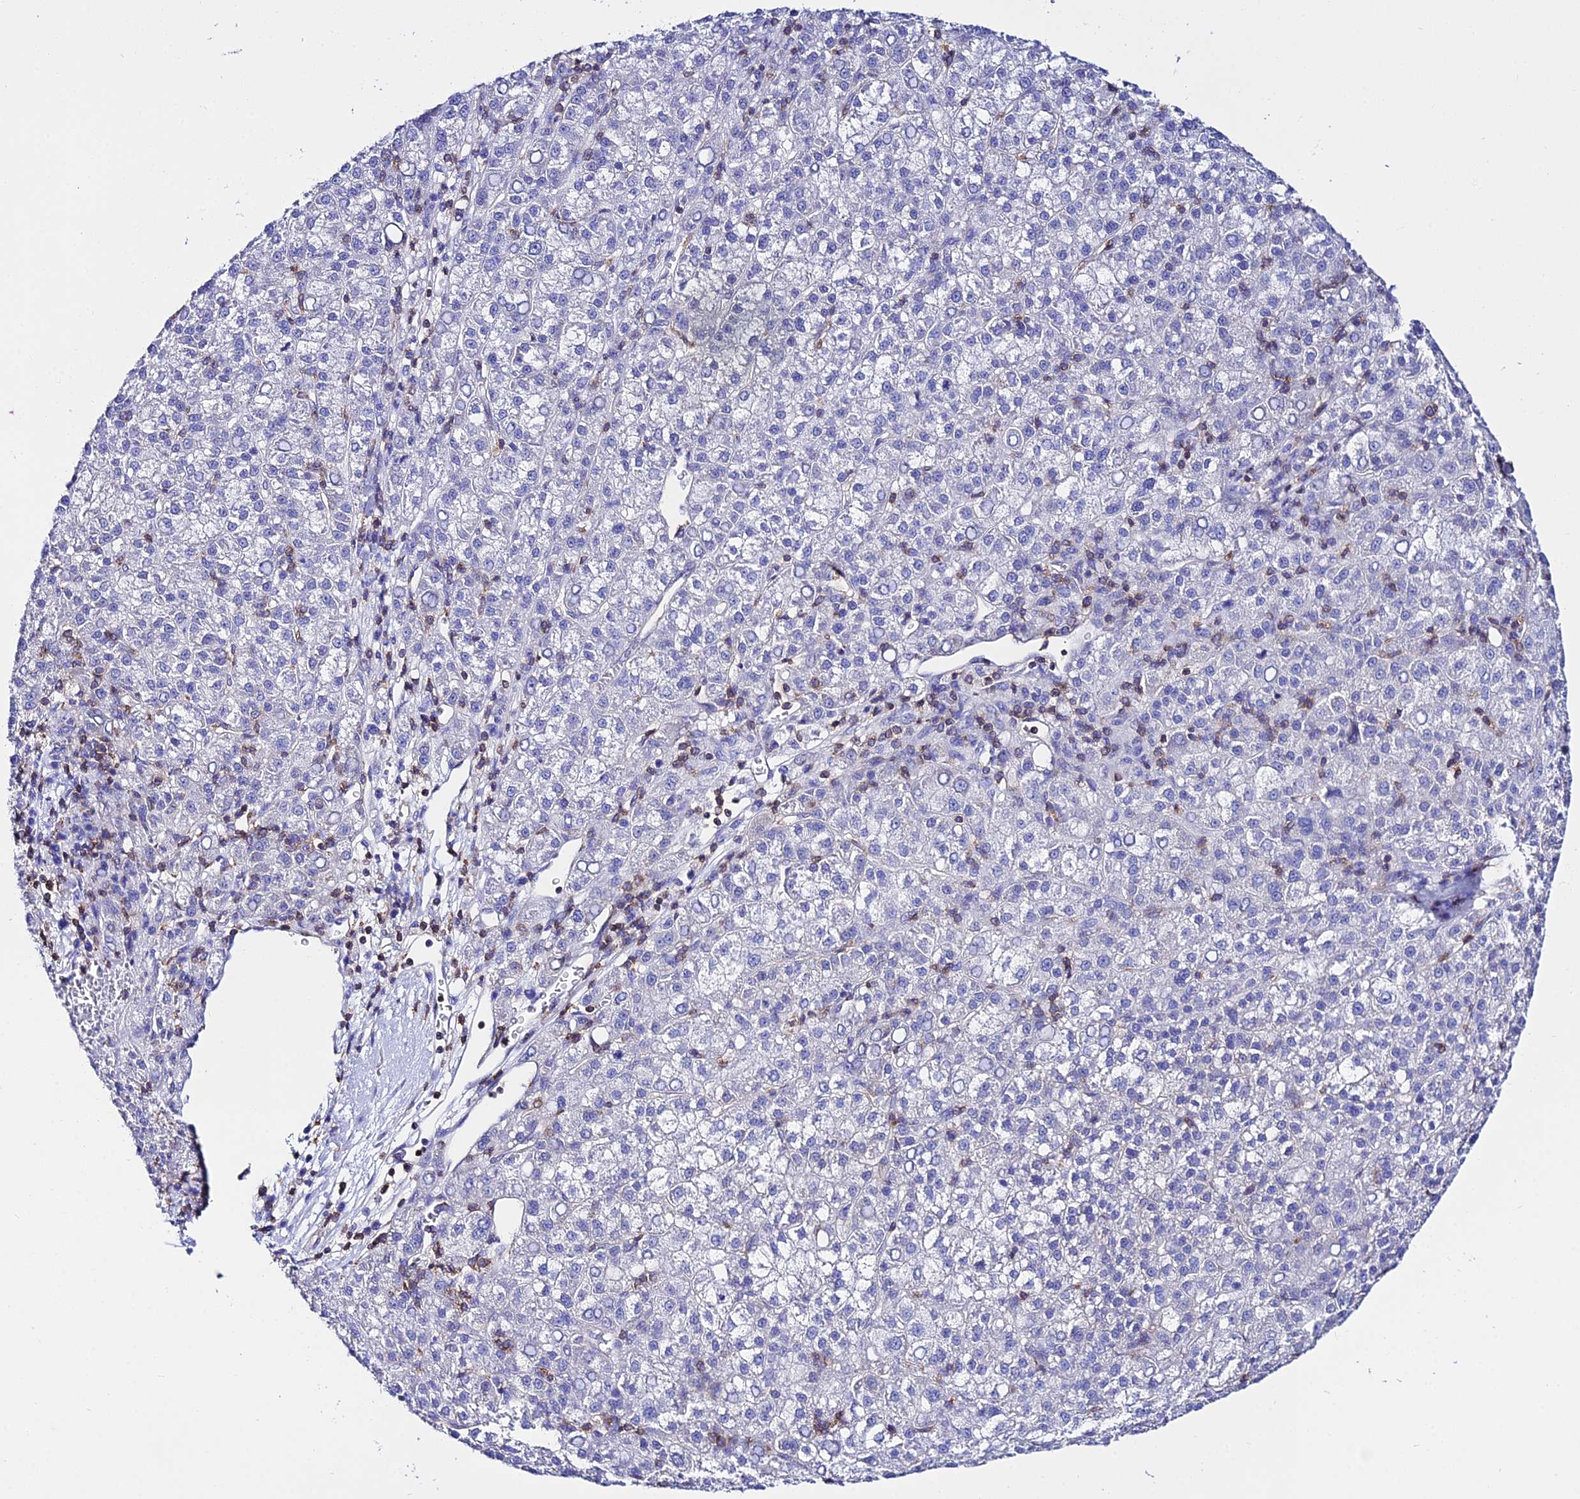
{"staining": {"intensity": "negative", "quantity": "none", "location": "none"}, "tissue": "liver cancer", "cell_type": "Tumor cells", "image_type": "cancer", "snomed": [{"axis": "morphology", "description": "Carcinoma, Hepatocellular, NOS"}, {"axis": "topography", "description": "Liver"}], "caption": "A micrograph of human liver cancer (hepatocellular carcinoma) is negative for staining in tumor cells.", "gene": "S100A16", "patient": {"sex": "female", "age": 58}}